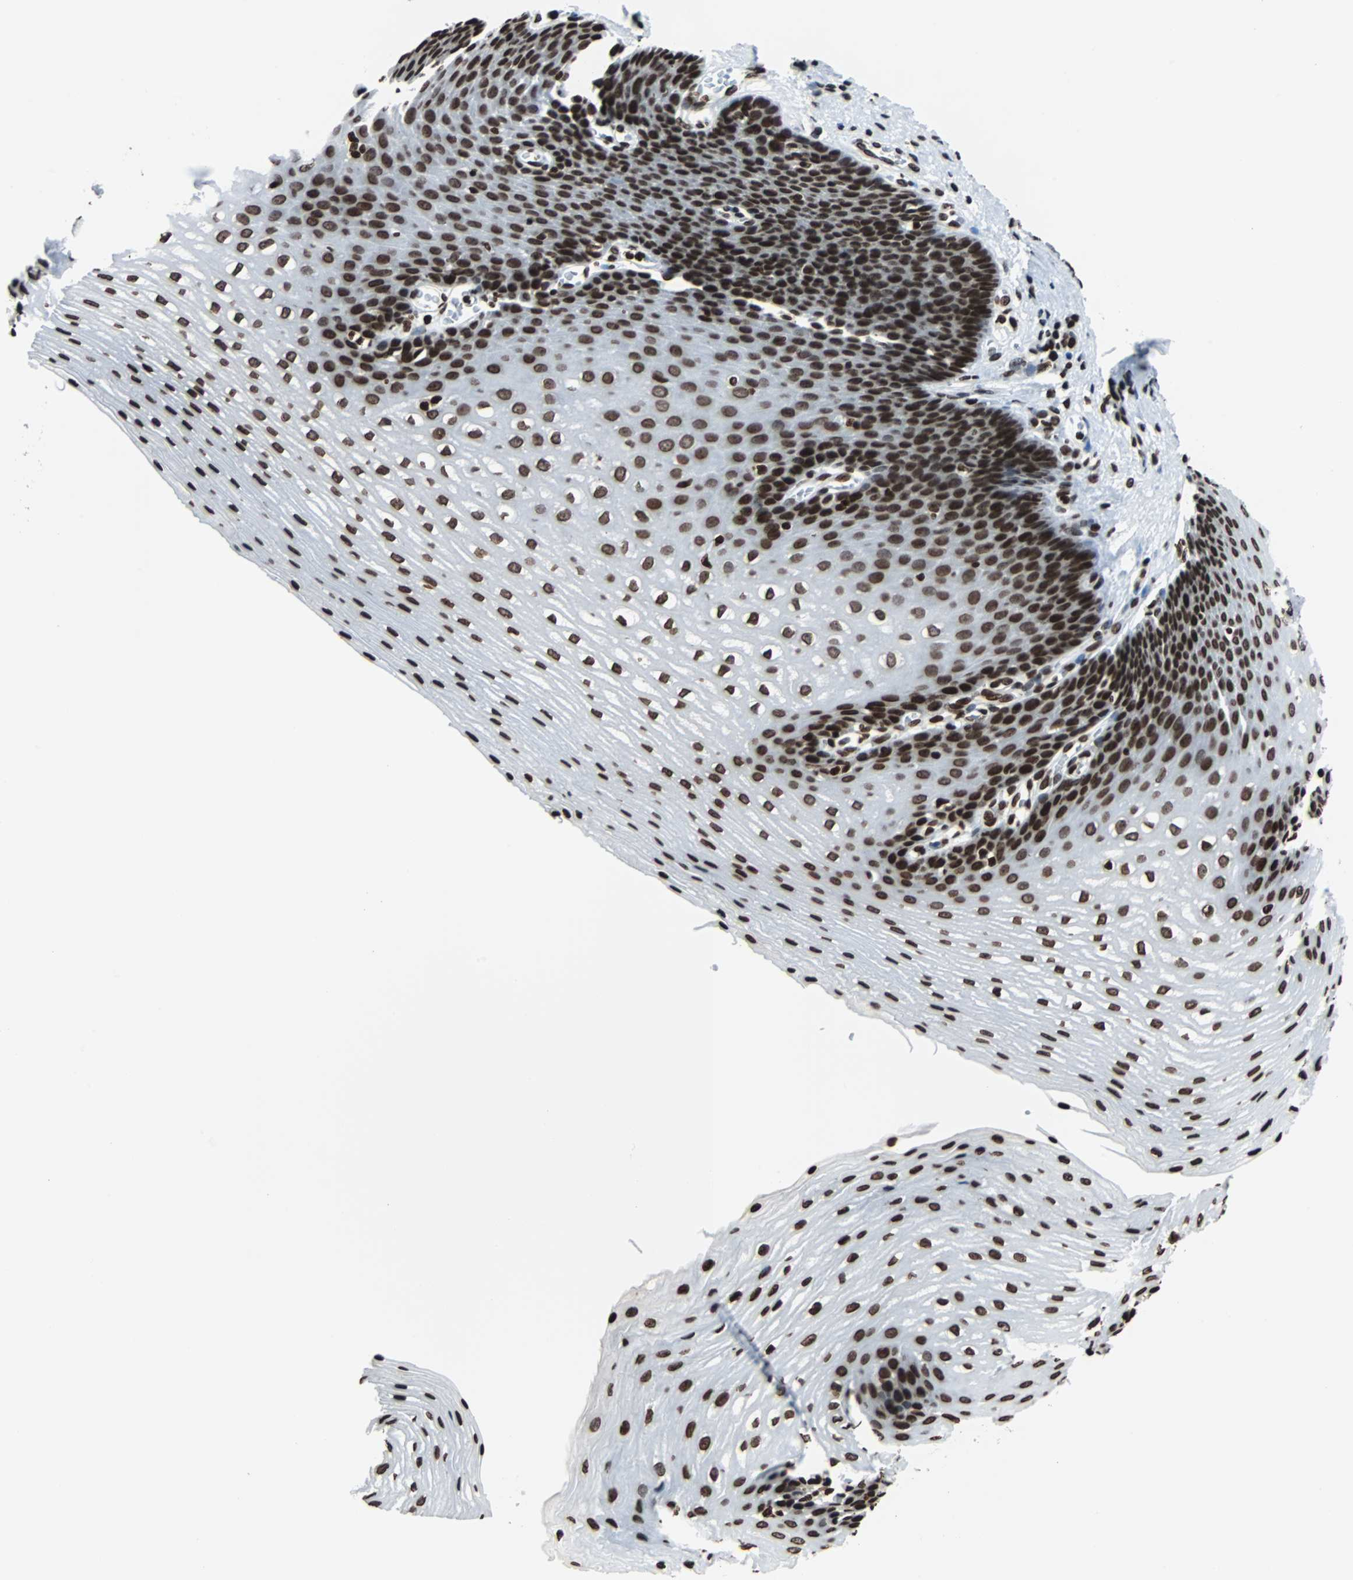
{"staining": {"intensity": "strong", "quantity": ">75%", "location": "nuclear"}, "tissue": "esophagus", "cell_type": "Squamous epithelial cells", "image_type": "normal", "snomed": [{"axis": "morphology", "description": "Normal tissue, NOS"}, {"axis": "topography", "description": "Esophagus"}], "caption": "Immunohistochemical staining of benign esophagus displays strong nuclear protein positivity in about >75% of squamous epithelial cells.", "gene": "H2BC18", "patient": {"sex": "male", "age": 48}}